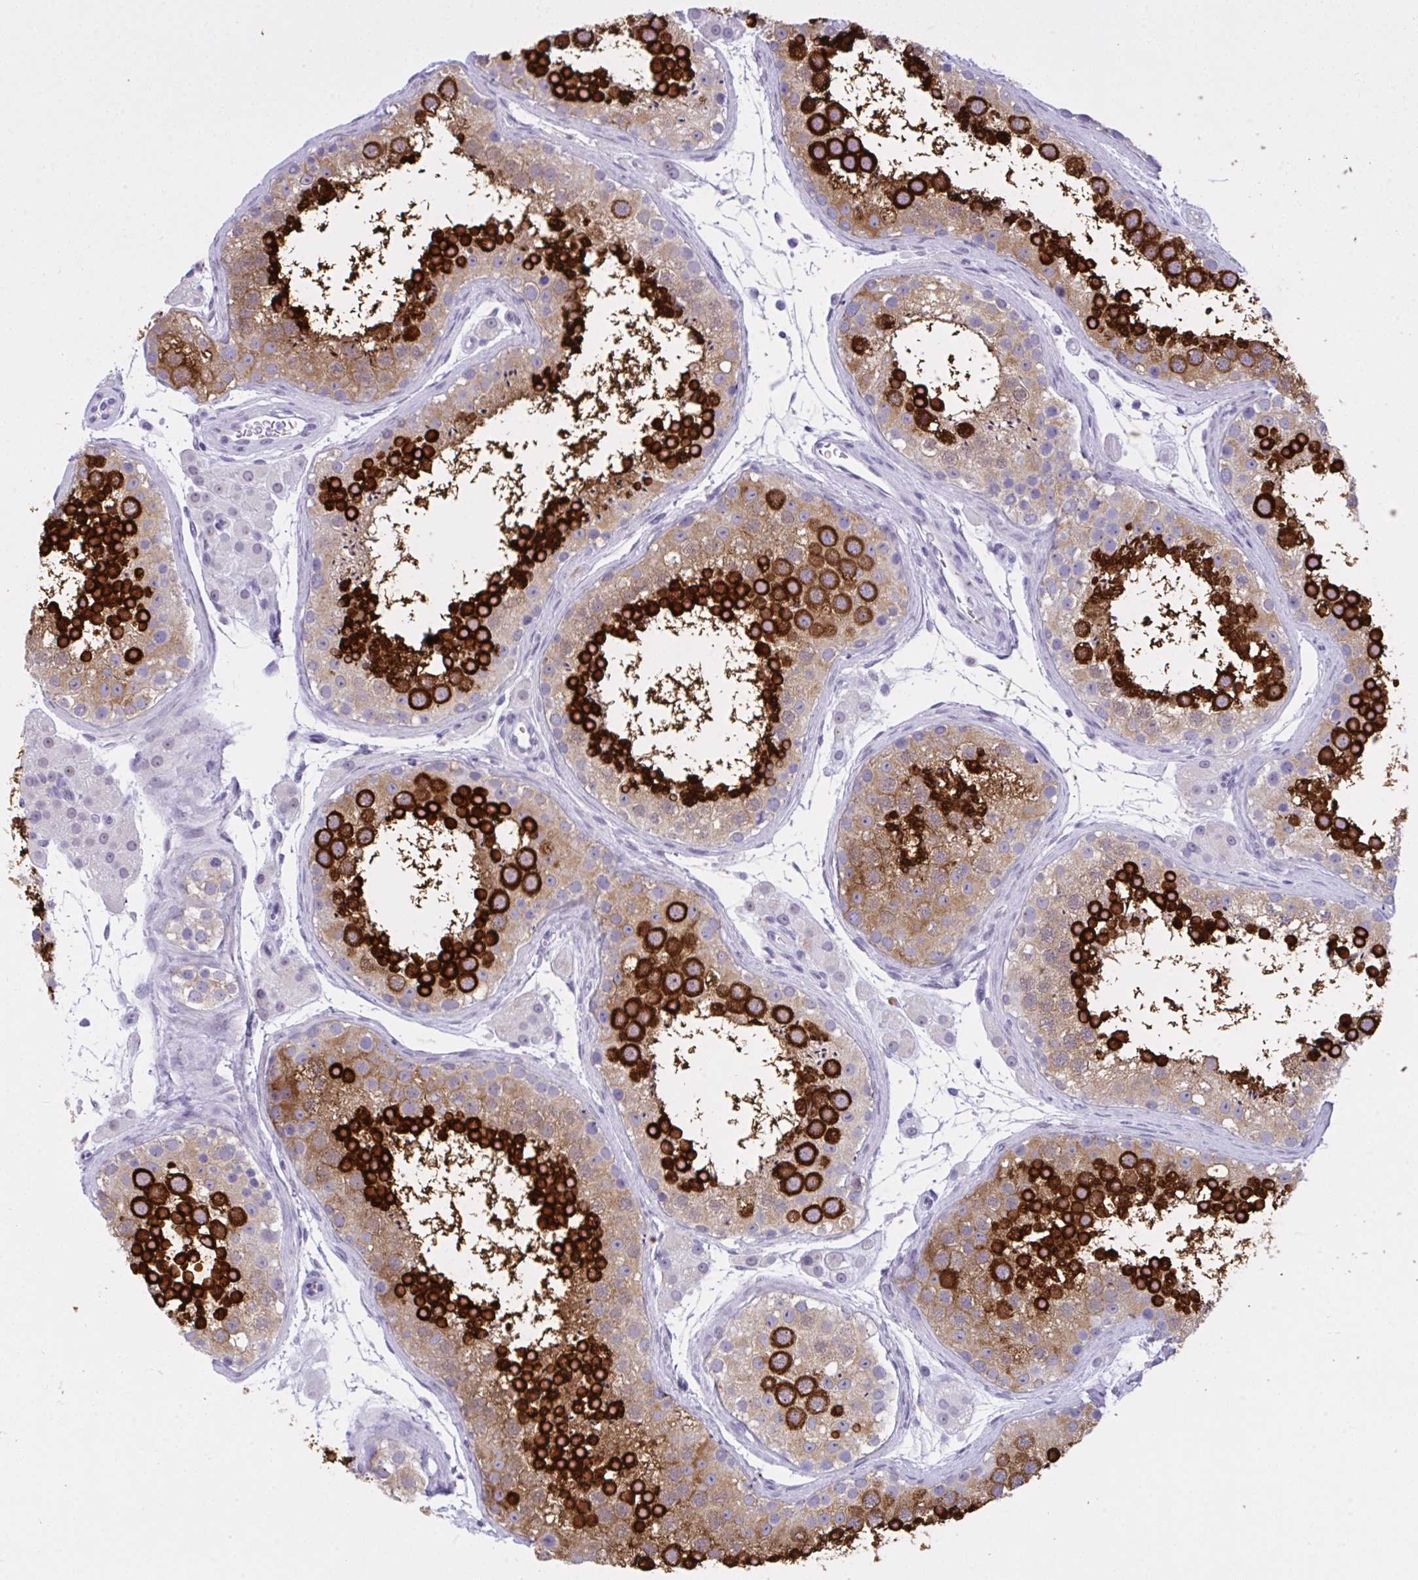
{"staining": {"intensity": "strong", "quantity": "25%-75%", "location": "cytoplasmic/membranous"}, "tissue": "testis", "cell_type": "Cells in seminiferous ducts", "image_type": "normal", "snomed": [{"axis": "morphology", "description": "Normal tissue, NOS"}, {"axis": "topography", "description": "Testis"}], "caption": "A histopathology image showing strong cytoplasmic/membranous expression in about 25%-75% of cells in seminiferous ducts in normal testis, as visualized by brown immunohistochemical staining.", "gene": "YBX2", "patient": {"sex": "male", "age": 41}}